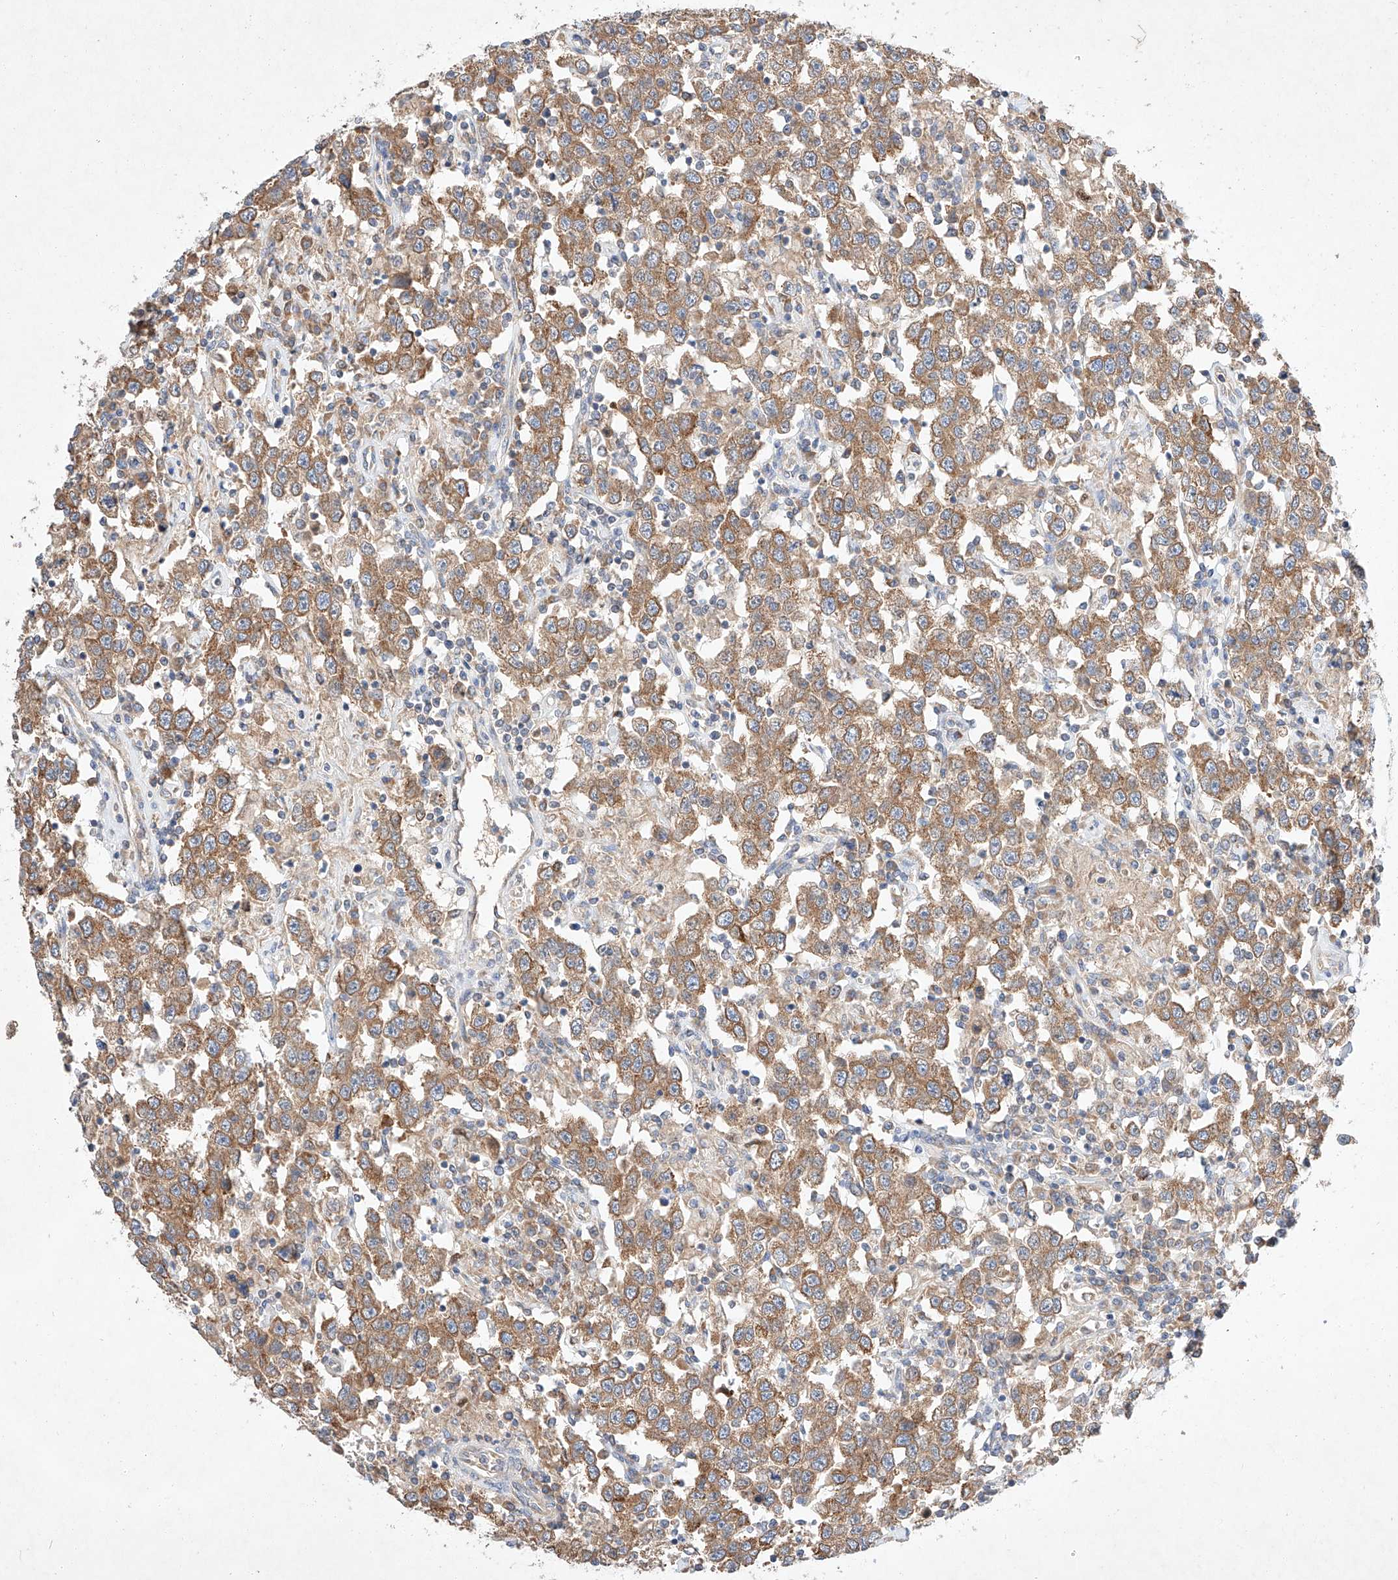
{"staining": {"intensity": "moderate", "quantity": ">75%", "location": "cytoplasmic/membranous"}, "tissue": "testis cancer", "cell_type": "Tumor cells", "image_type": "cancer", "snomed": [{"axis": "morphology", "description": "Seminoma, NOS"}, {"axis": "topography", "description": "Testis"}], "caption": "Testis cancer tissue shows moderate cytoplasmic/membranous positivity in approximately >75% of tumor cells (IHC, brightfield microscopy, high magnification).", "gene": "C6orf118", "patient": {"sex": "male", "age": 41}}